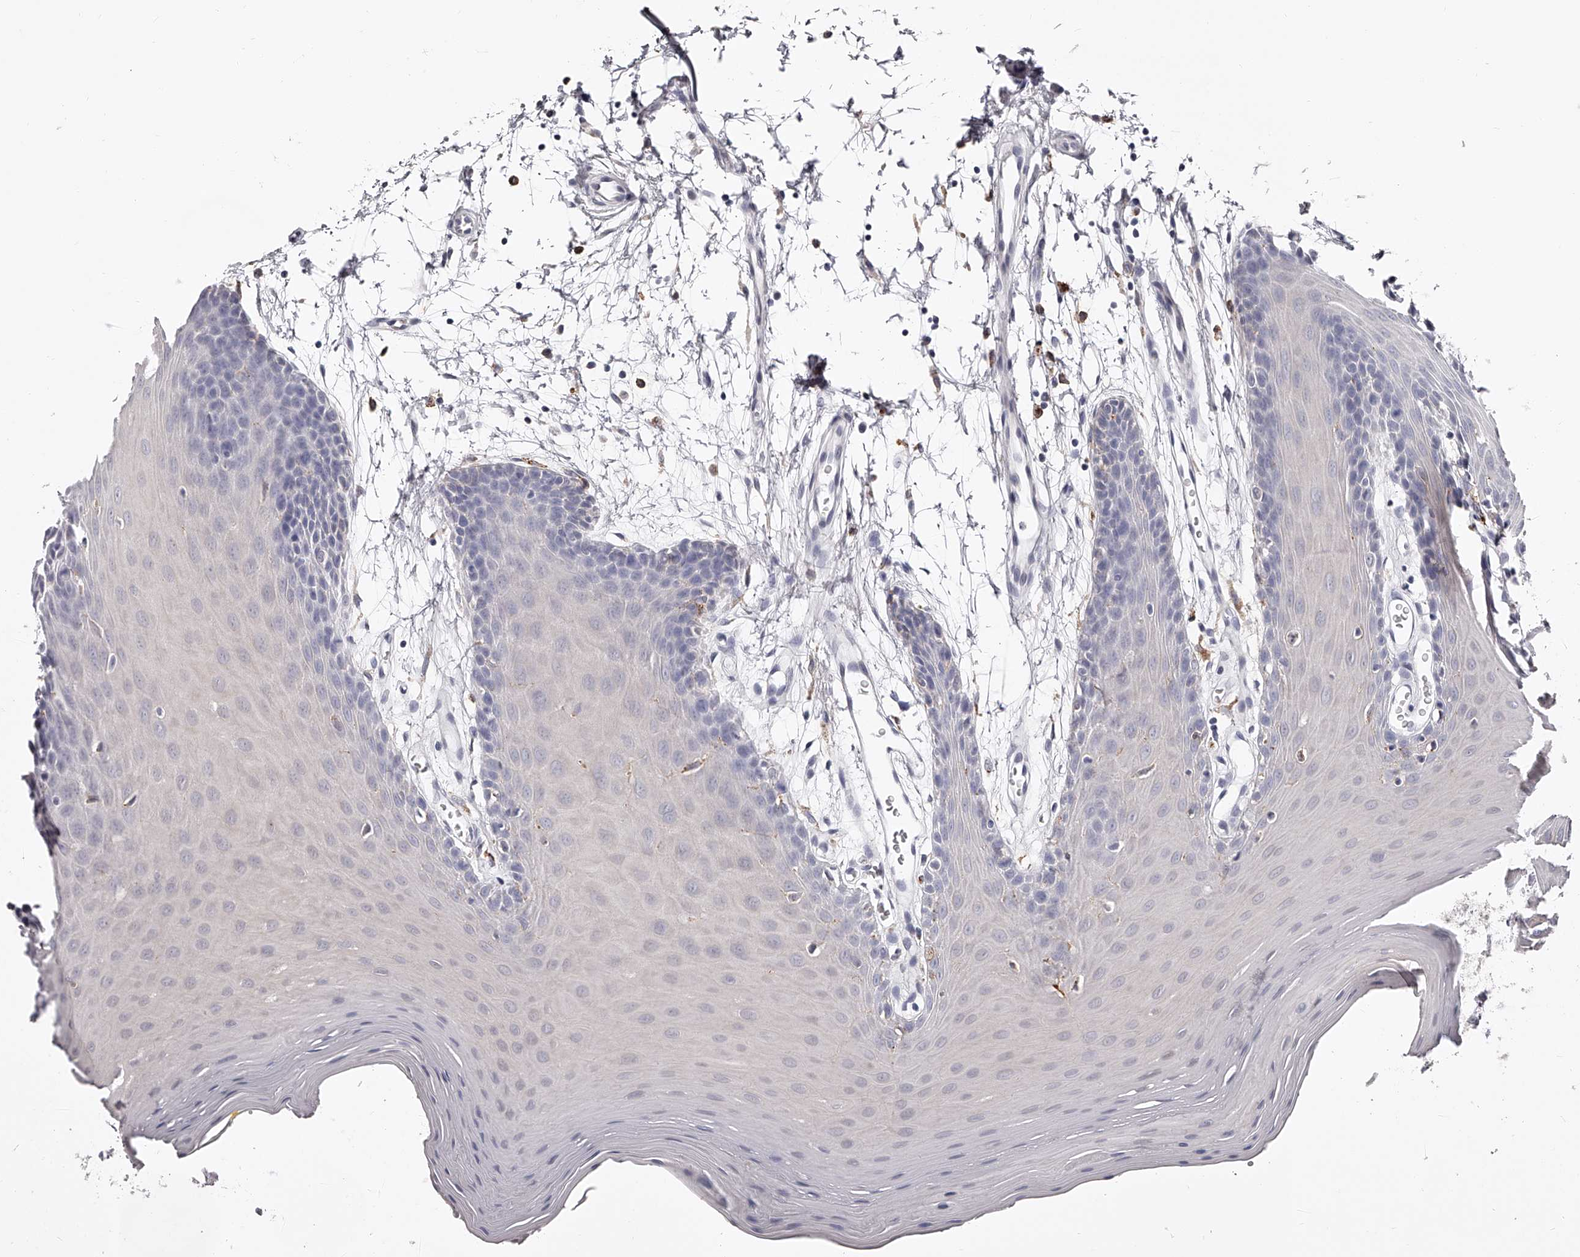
{"staining": {"intensity": "negative", "quantity": "none", "location": "none"}, "tissue": "oral mucosa", "cell_type": "Squamous epithelial cells", "image_type": "normal", "snomed": [{"axis": "morphology", "description": "Normal tissue, NOS"}, {"axis": "morphology", "description": "Squamous cell carcinoma, NOS"}, {"axis": "topography", "description": "Skeletal muscle"}, {"axis": "topography", "description": "Oral tissue"}, {"axis": "topography", "description": "Salivary gland"}, {"axis": "topography", "description": "Head-Neck"}], "caption": "The immunohistochemistry (IHC) micrograph has no significant expression in squamous epithelial cells of oral mucosa. (DAB (3,3'-diaminobenzidine) immunohistochemistry visualized using brightfield microscopy, high magnification).", "gene": "PACSIN1", "patient": {"sex": "male", "age": 54}}